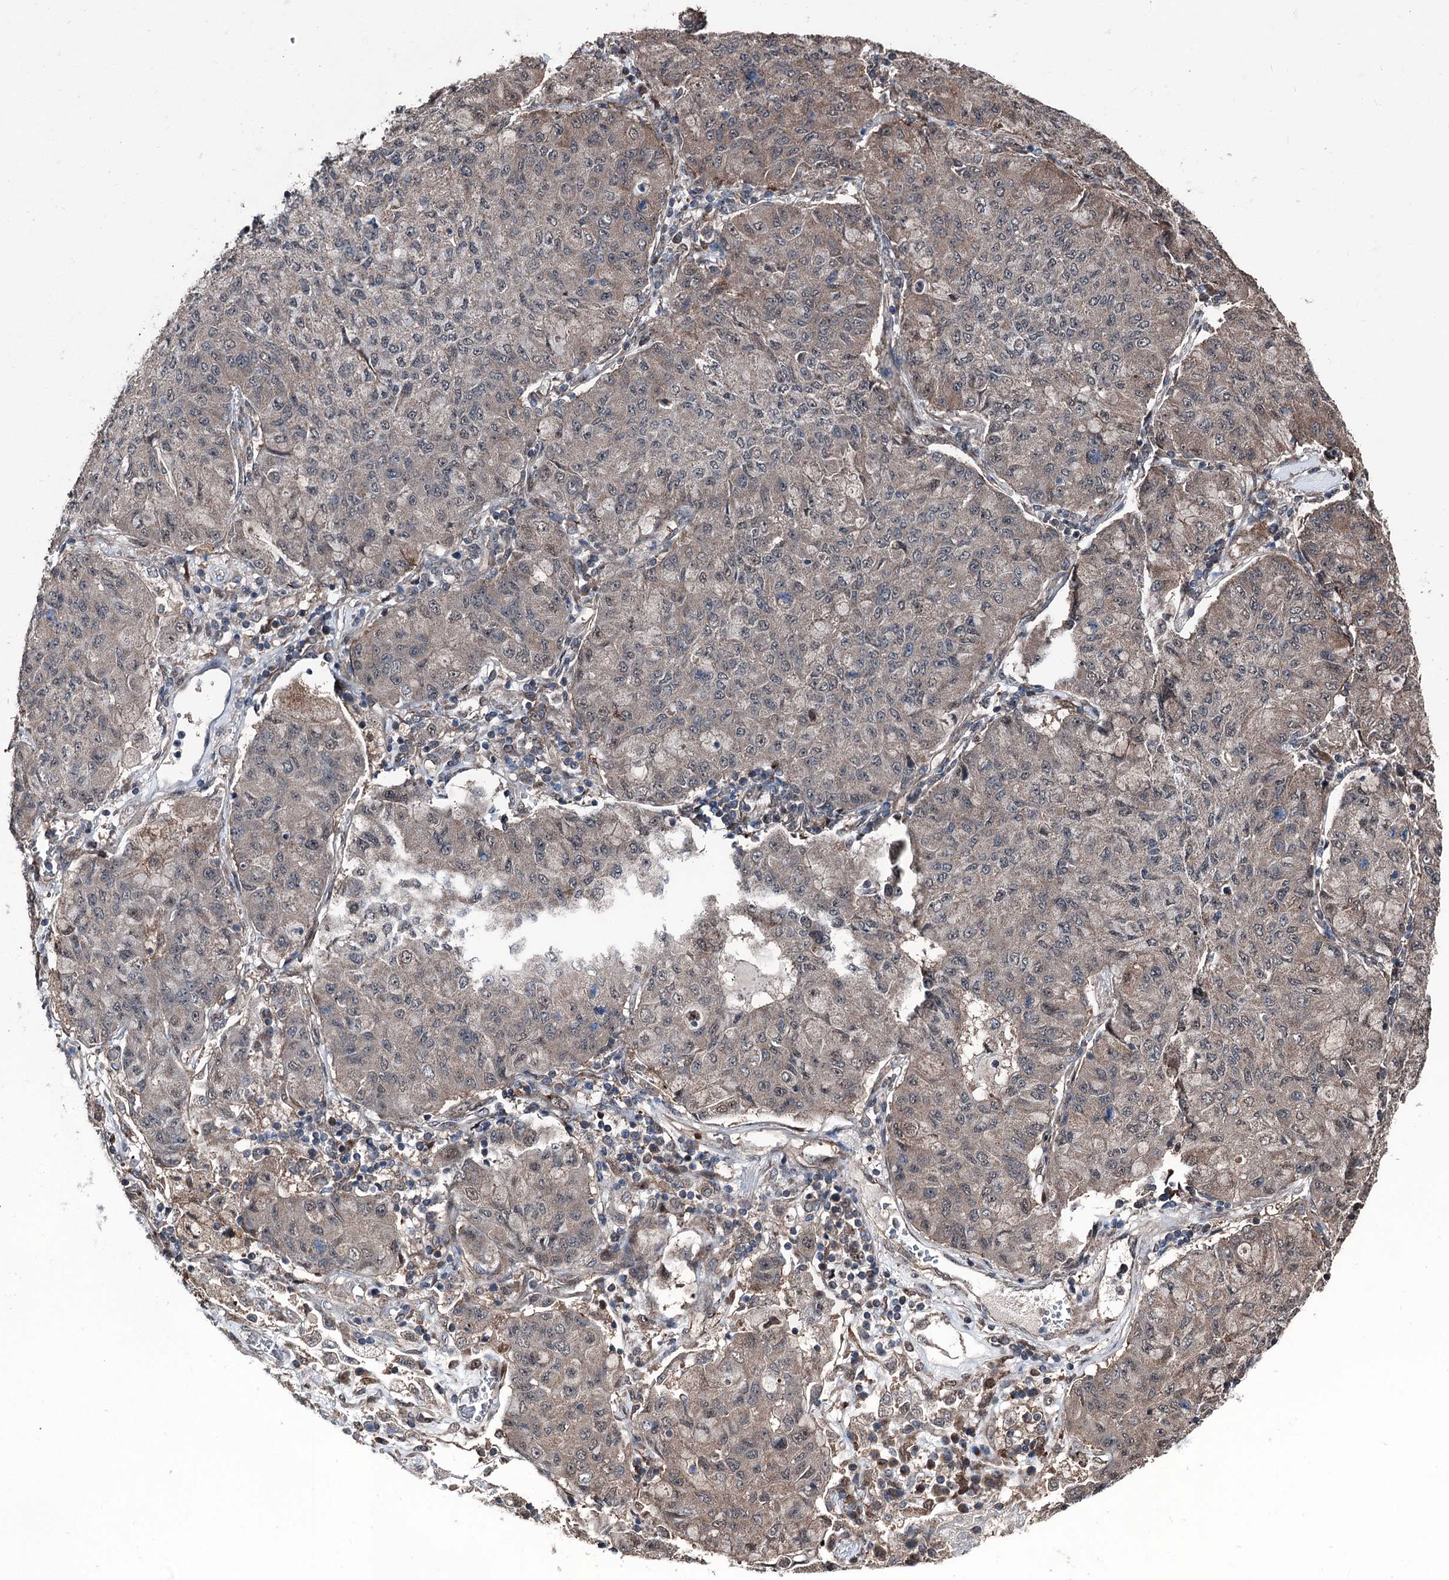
{"staining": {"intensity": "weak", "quantity": "25%-75%", "location": "cytoplasmic/membranous"}, "tissue": "lung cancer", "cell_type": "Tumor cells", "image_type": "cancer", "snomed": [{"axis": "morphology", "description": "Squamous cell carcinoma, NOS"}, {"axis": "topography", "description": "Lung"}], "caption": "Brown immunohistochemical staining in lung squamous cell carcinoma reveals weak cytoplasmic/membranous staining in about 25%-75% of tumor cells. (Stains: DAB in brown, nuclei in blue, Microscopy: brightfield microscopy at high magnification).", "gene": "PSMD13", "patient": {"sex": "male", "age": 74}}